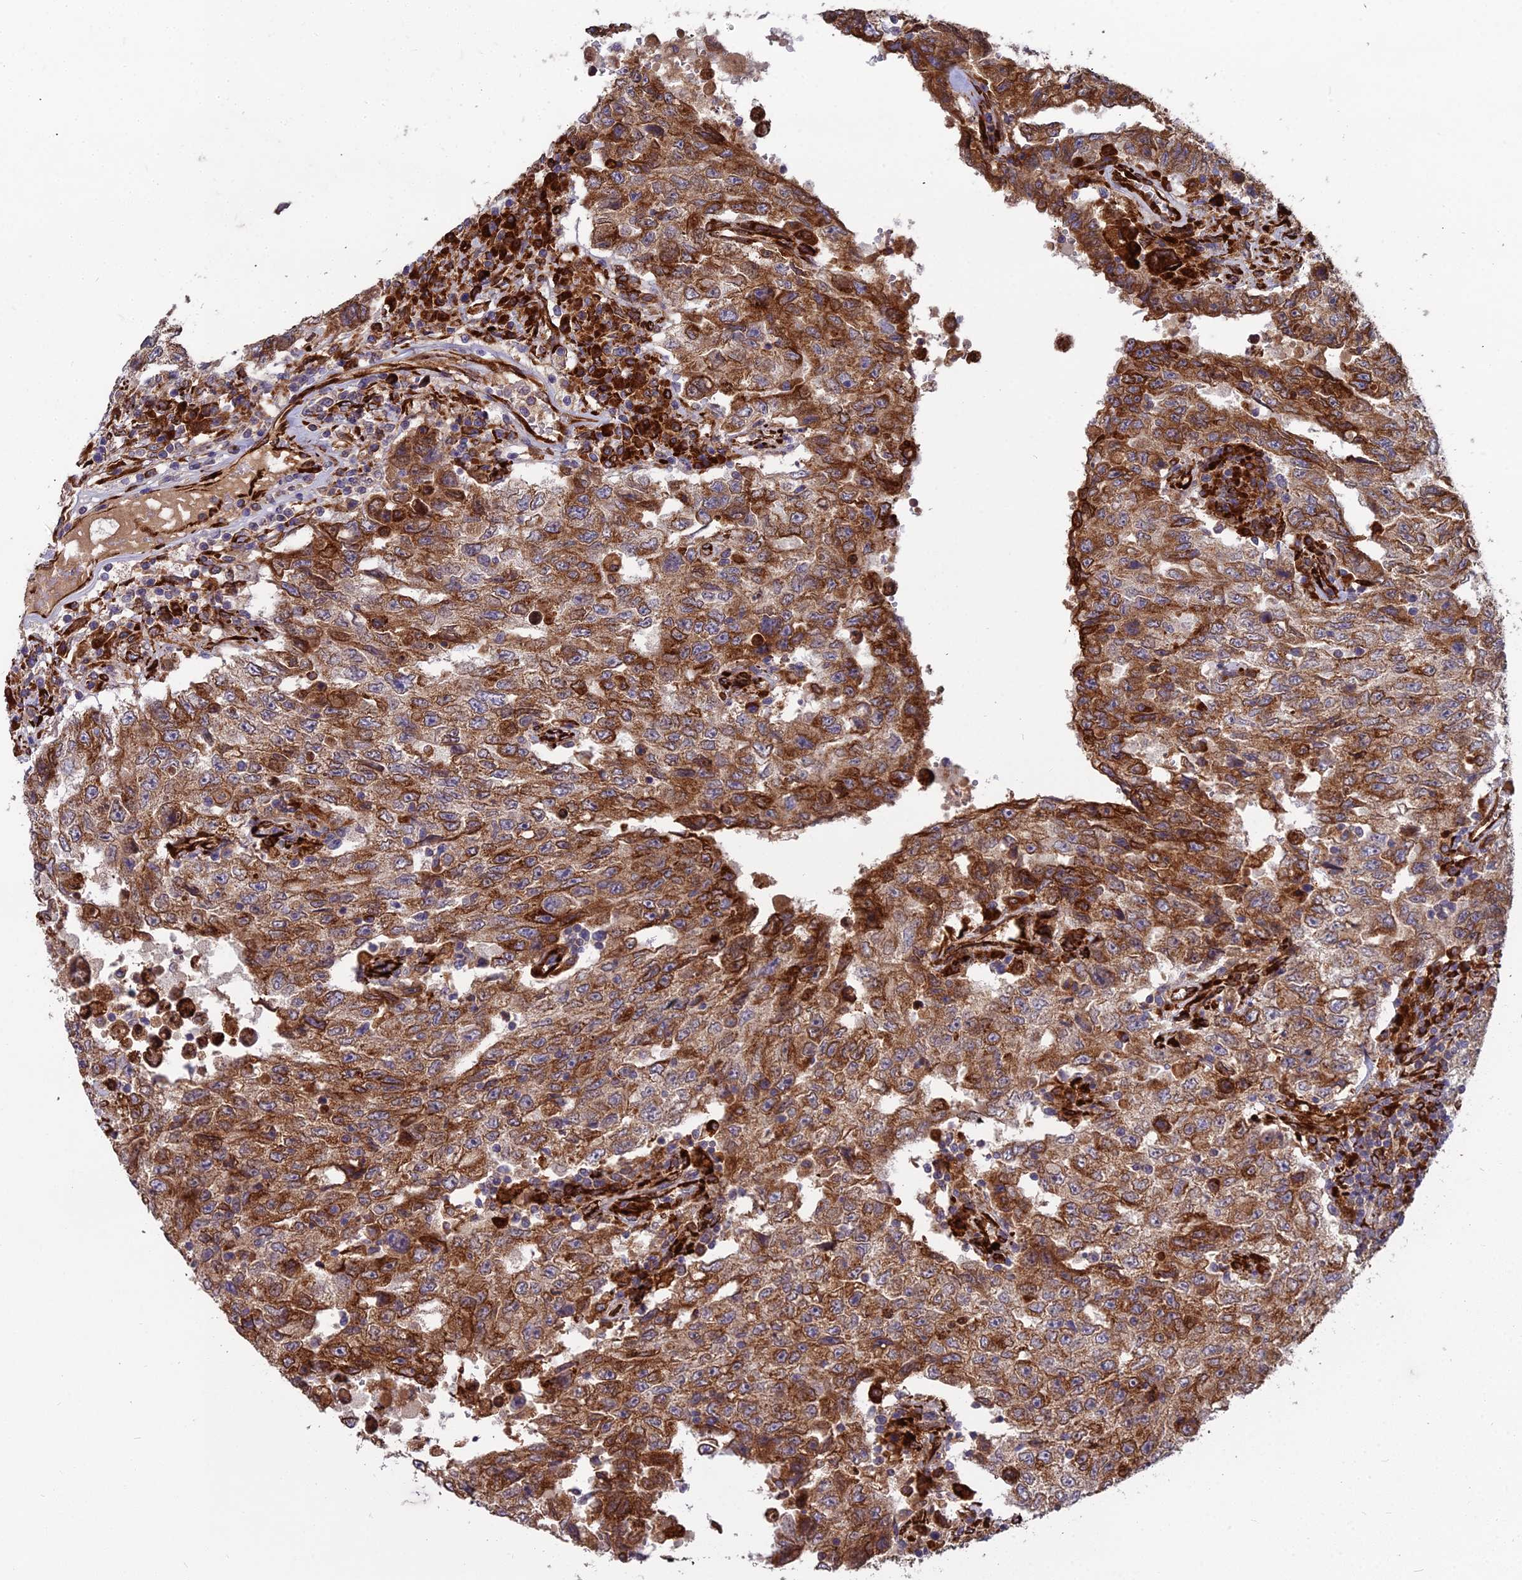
{"staining": {"intensity": "strong", "quantity": ">75%", "location": "cytoplasmic/membranous"}, "tissue": "testis cancer", "cell_type": "Tumor cells", "image_type": "cancer", "snomed": [{"axis": "morphology", "description": "Carcinoma, Embryonal, NOS"}, {"axis": "topography", "description": "Testis"}], "caption": "Human embryonal carcinoma (testis) stained for a protein (brown) shows strong cytoplasmic/membranous positive staining in about >75% of tumor cells.", "gene": "NDUFAF7", "patient": {"sex": "male", "age": 26}}